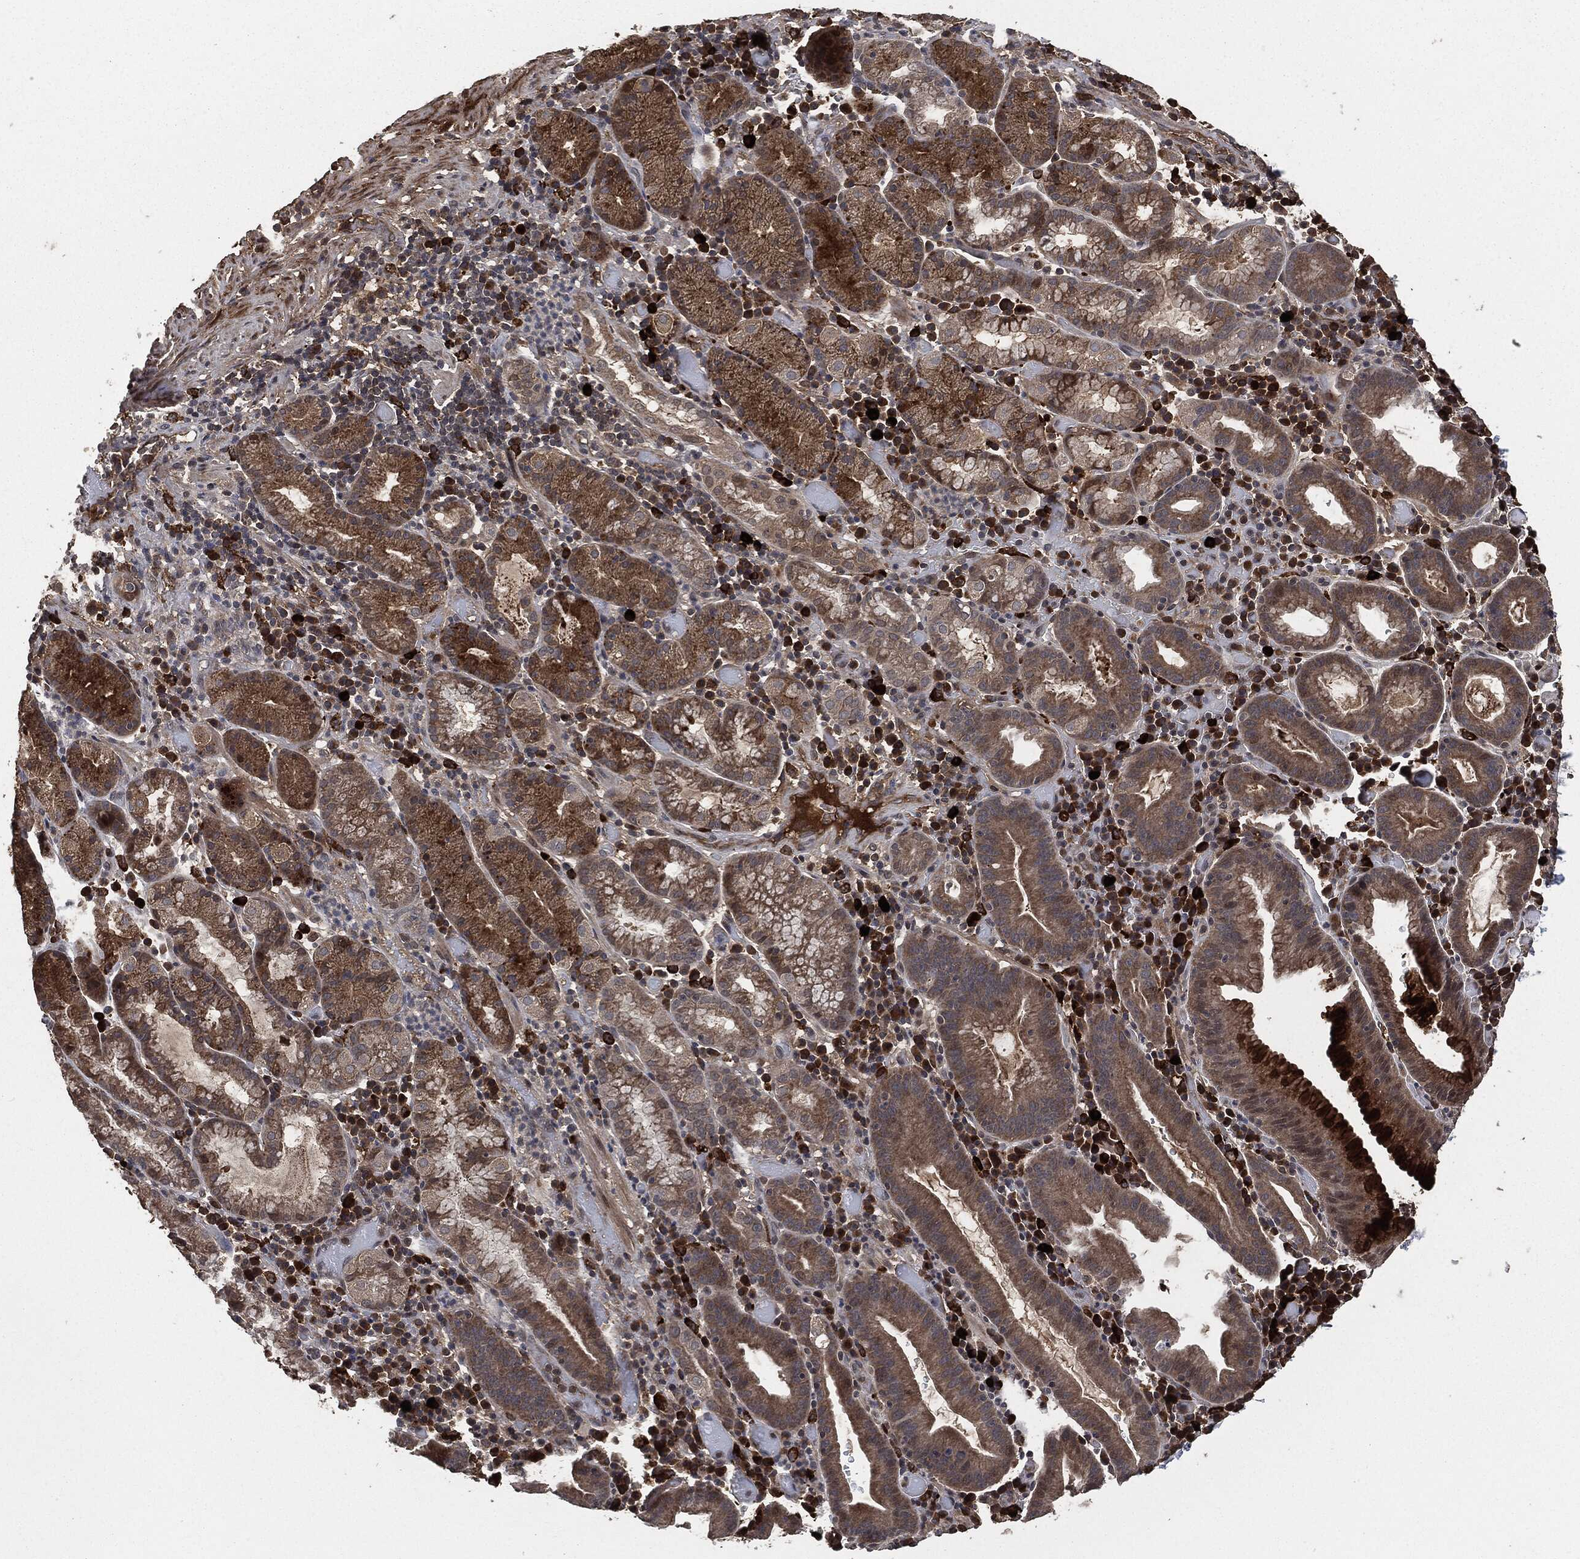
{"staining": {"intensity": "moderate", "quantity": ">75%", "location": "cytoplasmic/membranous"}, "tissue": "stomach cancer", "cell_type": "Tumor cells", "image_type": "cancer", "snomed": [{"axis": "morphology", "description": "Adenocarcinoma, NOS"}, {"axis": "topography", "description": "Stomach"}], "caption": "Immunohistochemistry micrograph of neoplastic tissue: stomach cancer (adenocarcinoma) stained using immunohistochemistry exhibits medium levels of moderate protein expression localized specifically in the cytoplasmic/membranous of tumor cells, appearing as a cytoplasmic/membranous brown color.", "gene": "CRABP2", "patient": {"sex": "male", "age": 79}}